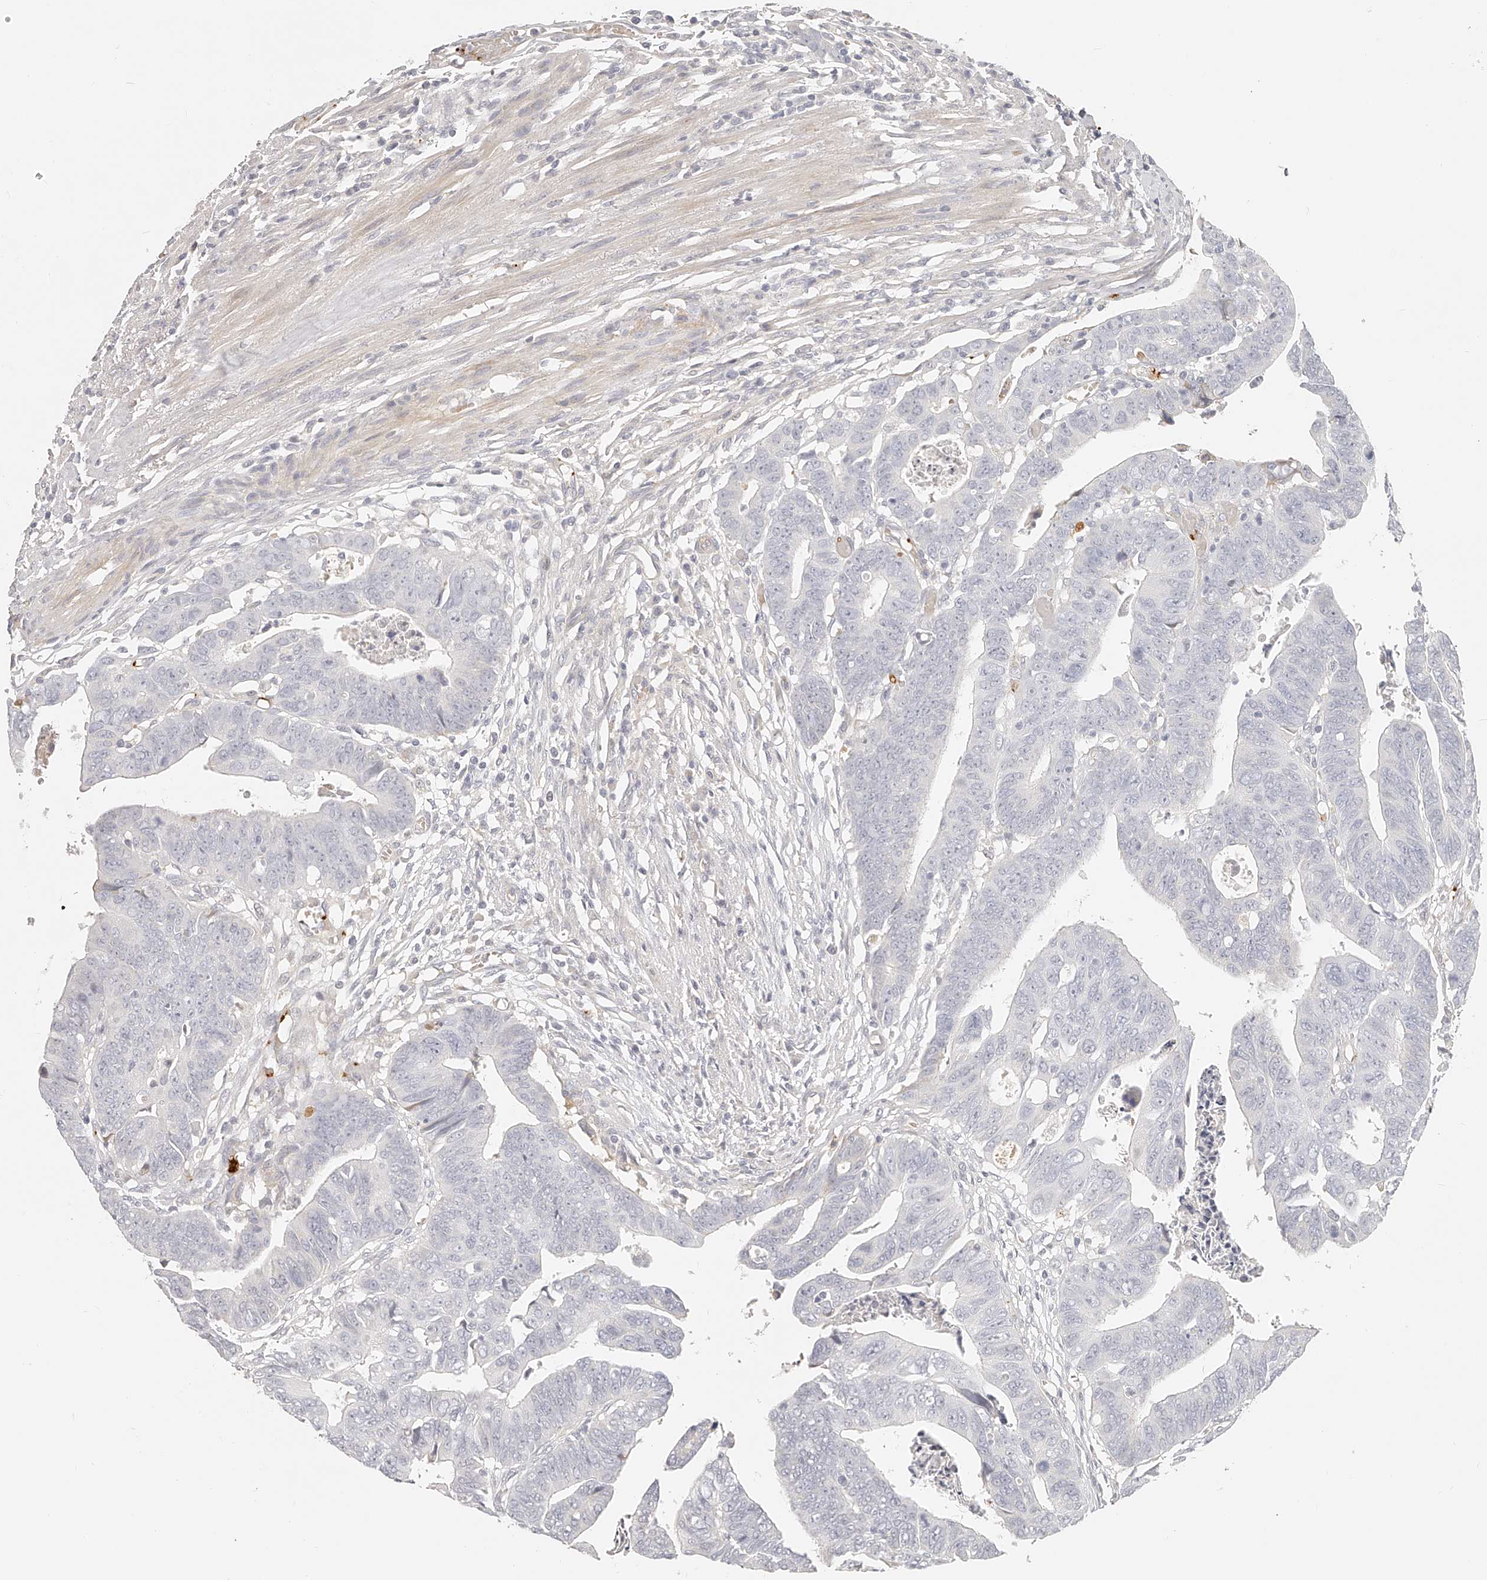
{"staining": {"intensity": "negative", "quantity": "none", "location": "none"}, "tissue": "colorectal cancer", "cell_type": "Tumor cells", "image_type": "cancer", "snomed": [{"axis": "morphology", "description": "Adenocarcinoma, NOS"}, {"axis": "topography", "description": "Rectum"}], "caption": "The histopathology image displays no staining of tumor cells in colorectal cancer.", "gene": "ITGB3", "patient": {"sex": "female", "age": 65}}